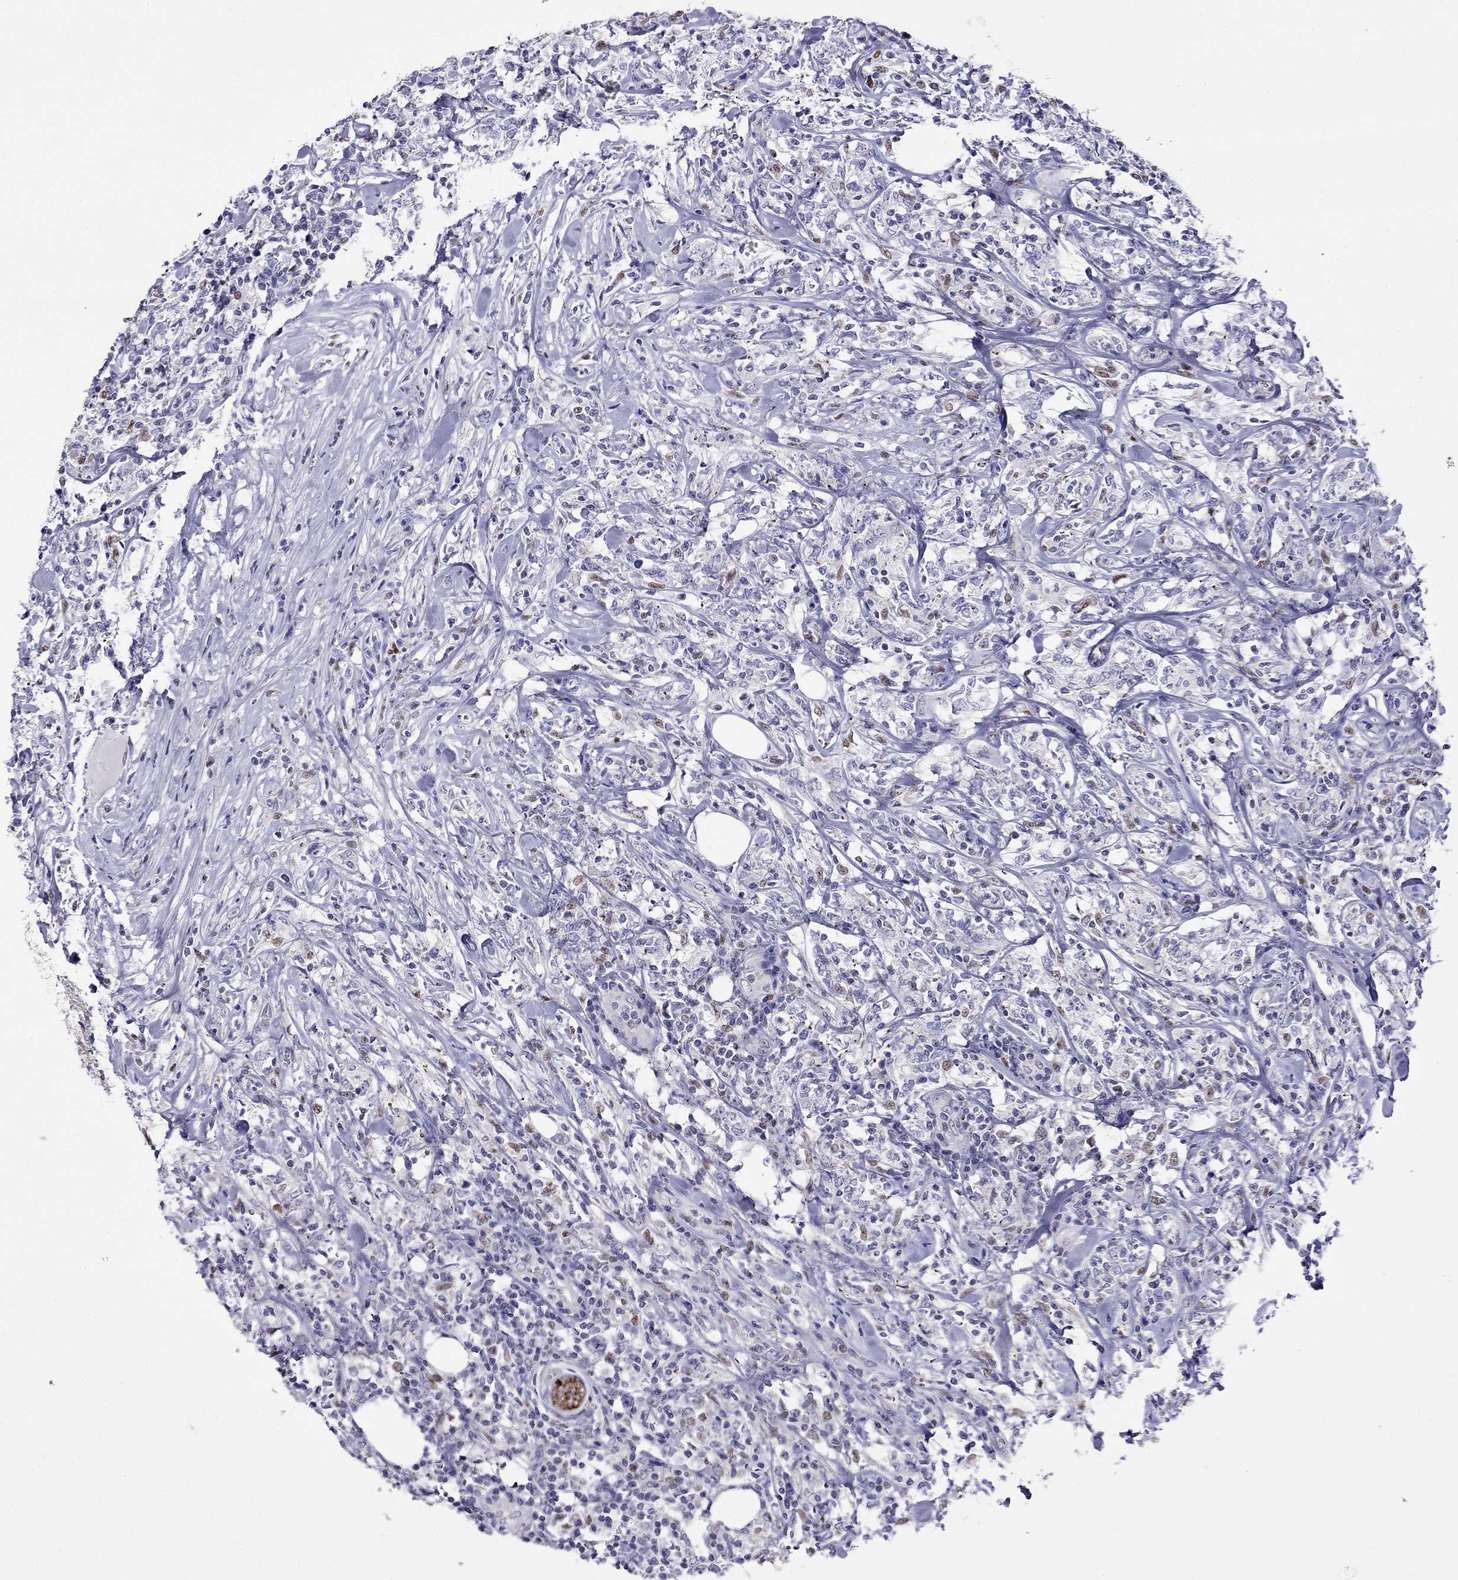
{"staining": {"intensity": "negative", "quantity": "none", "location": "none"}, "tissue": "lymphoma", "cell_type": "Tumor cells", "image_type": "cancer", "snomed": [{"axis": "morphology", "description": "Malignant lymphoma, non-Hodgkin's type, High grade"}, {"axis": "topography", "description": "Lymph node"}], "caption": "This histopathology image is of lymphoma stained with immunohistochemistry to label a protein in brown with the nuclei are counter-stained blue. There is no positivity in tumor cells. (DAB IHC with hematoxylin counter stain).", "gene": "MPZ", "patient": {"sex": "female", "age": 84}}